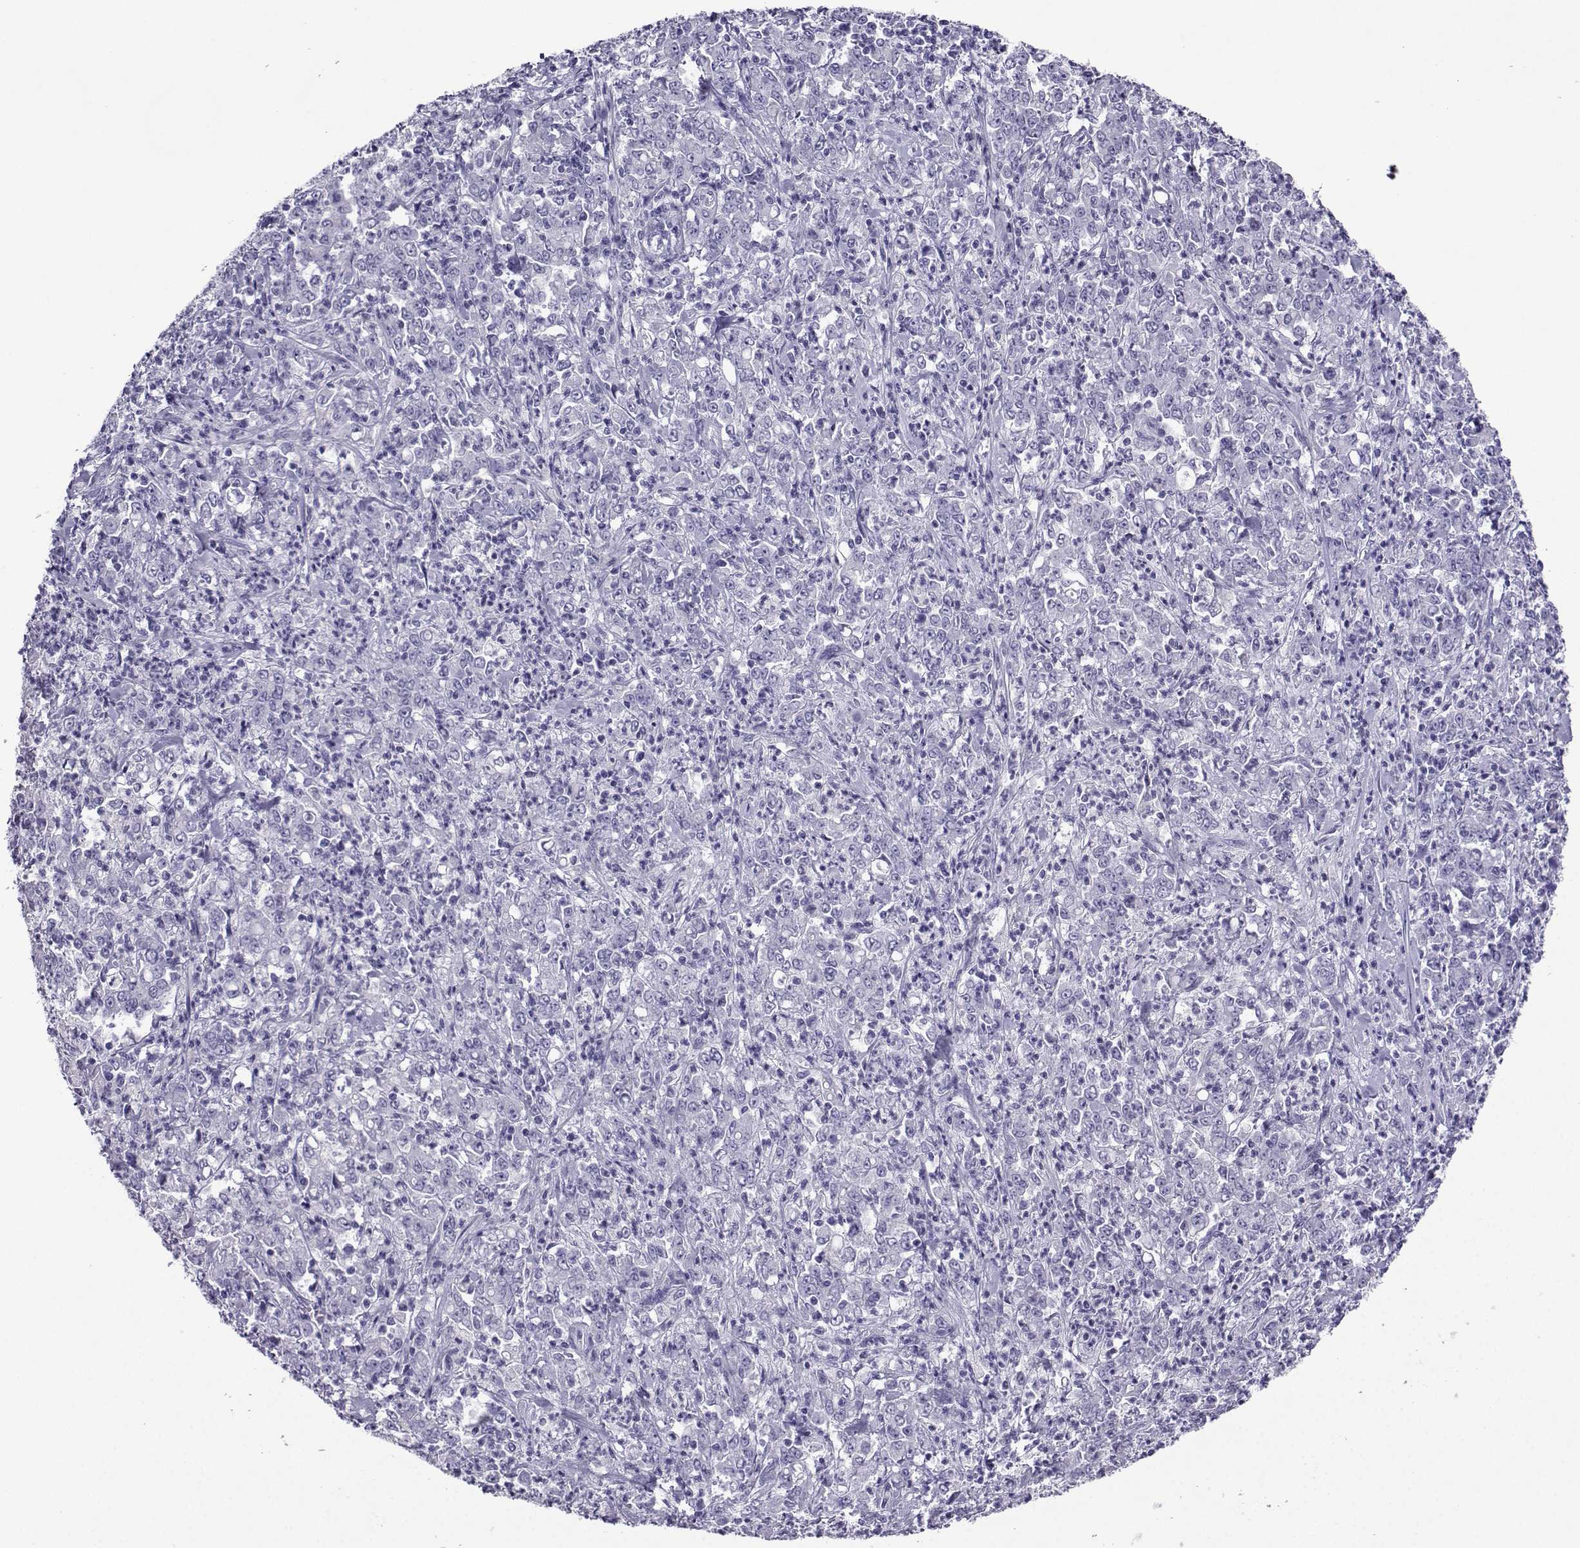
{"staining": {"intensity": "negative", "quantity": "none", "location": "none"}, "tissue": "stomach cancer", "cell_type": "Tumor cells", "image_type": "cancer", "snomed": [{"axis": "morphology", "description": "Adenocarcinoma, NOS"}, {"axis": "topography", "description": "Stomach, lower"}], "caption": "IHC histopathology image of neoplastic tissue: adenocarcinoma (stomach) stained with DAB (3,3'-diaminobenzidine) shows no significant protein positivity in tumor cells. The staining is performed using DAB brown chromogen with nuclei counter-stained in using hematoxylin.", "gene": "CRYBB1", "patient": {"sex": "female", "age": 71}}